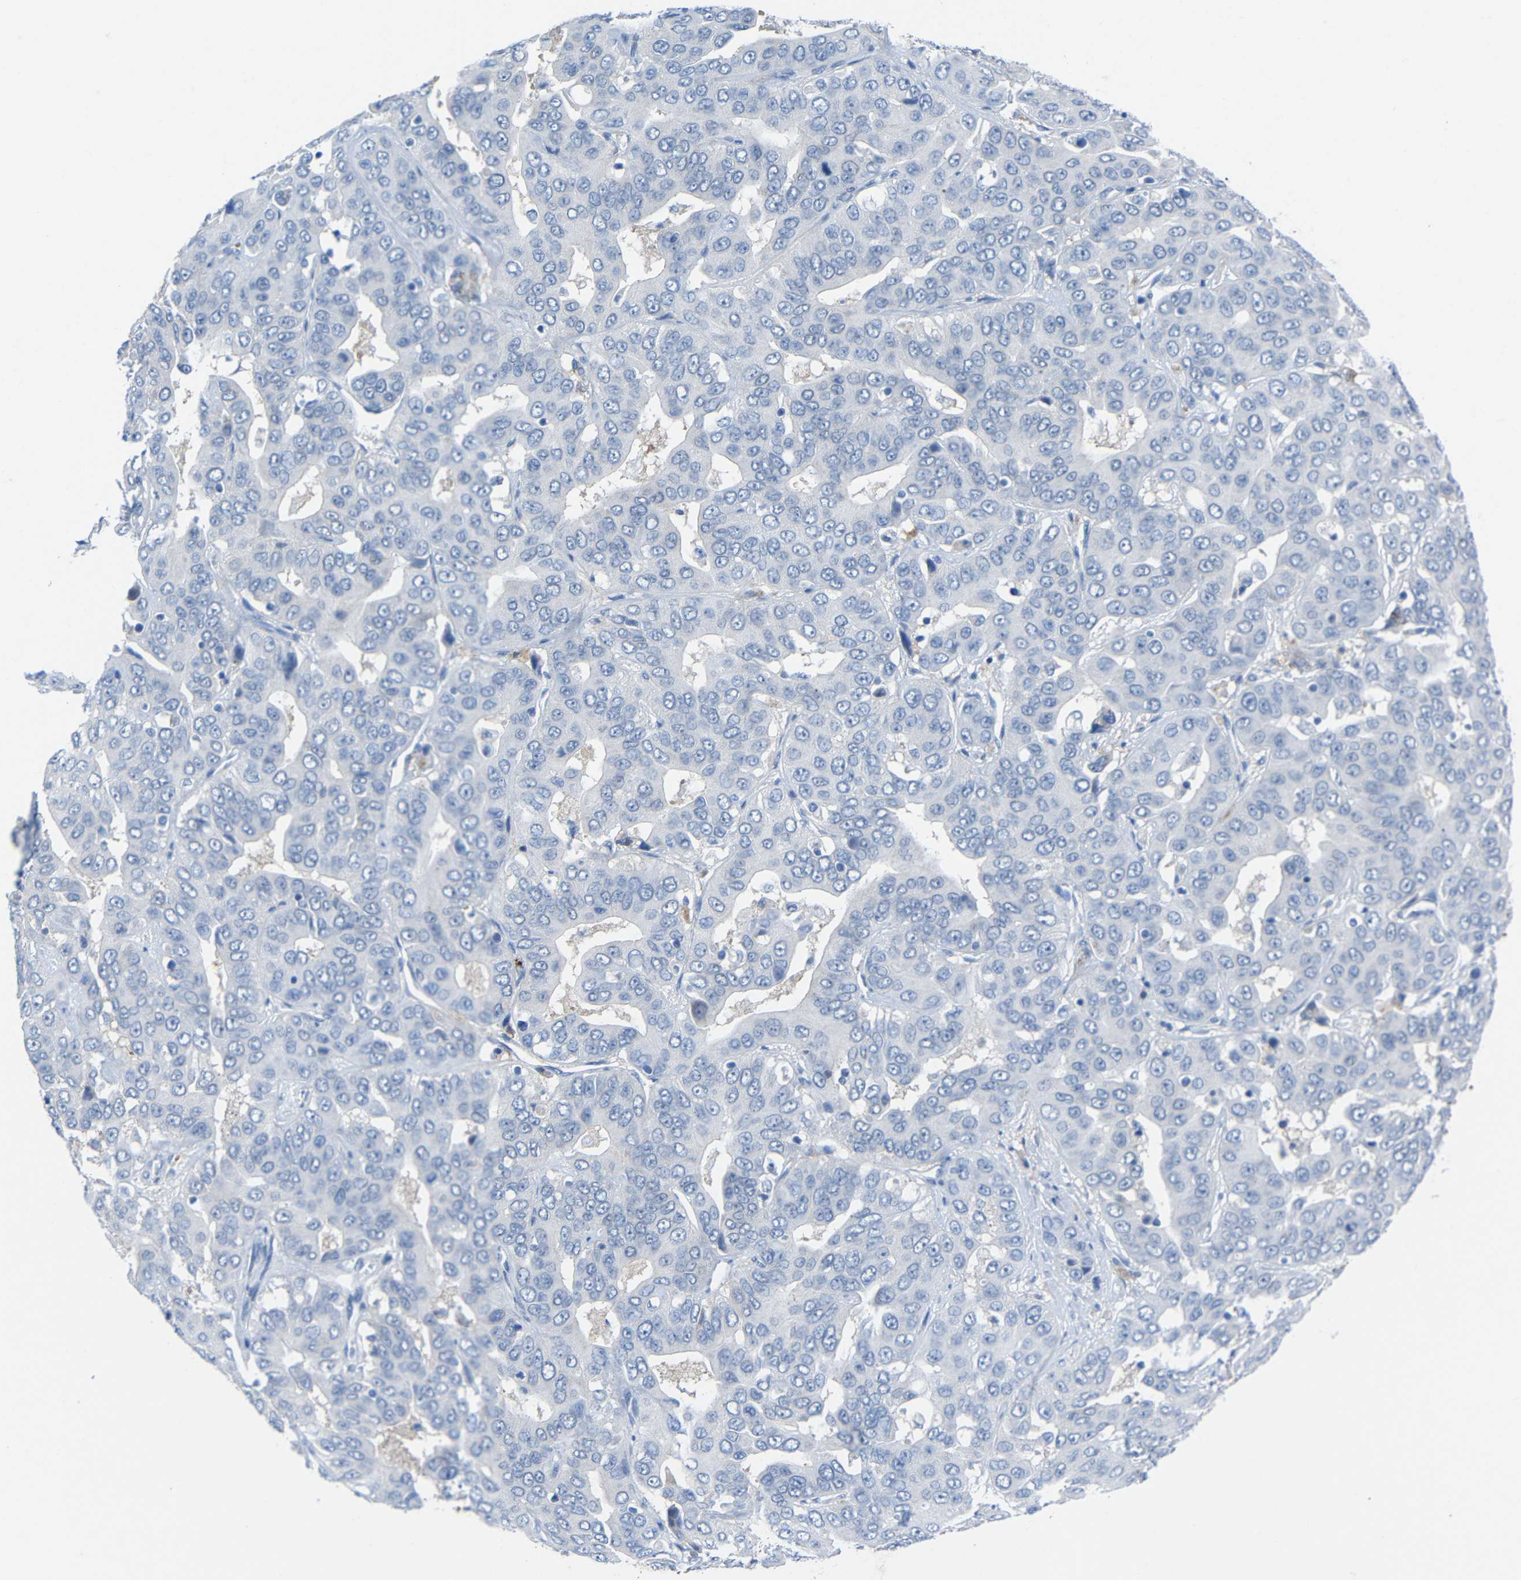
{"staining": {"intensity": "negative", "quantity": "none", "location": "none"}, "tissue": "liver cancer", "cell_type": "Tumor cells", "image_type": "cancer", "snomed": [{"axis": "morphology", "description": "Cholangiocarcinoma"}, {"axis": "topography", "description": "Liver"}], "caption": "Liver cholangiocarcinoma stained for a protein using immunohistochemistry demonstrates no positivity tumor cells.", "gene": "PEBP1", "patient": {"sex": "female", "age": 52}}